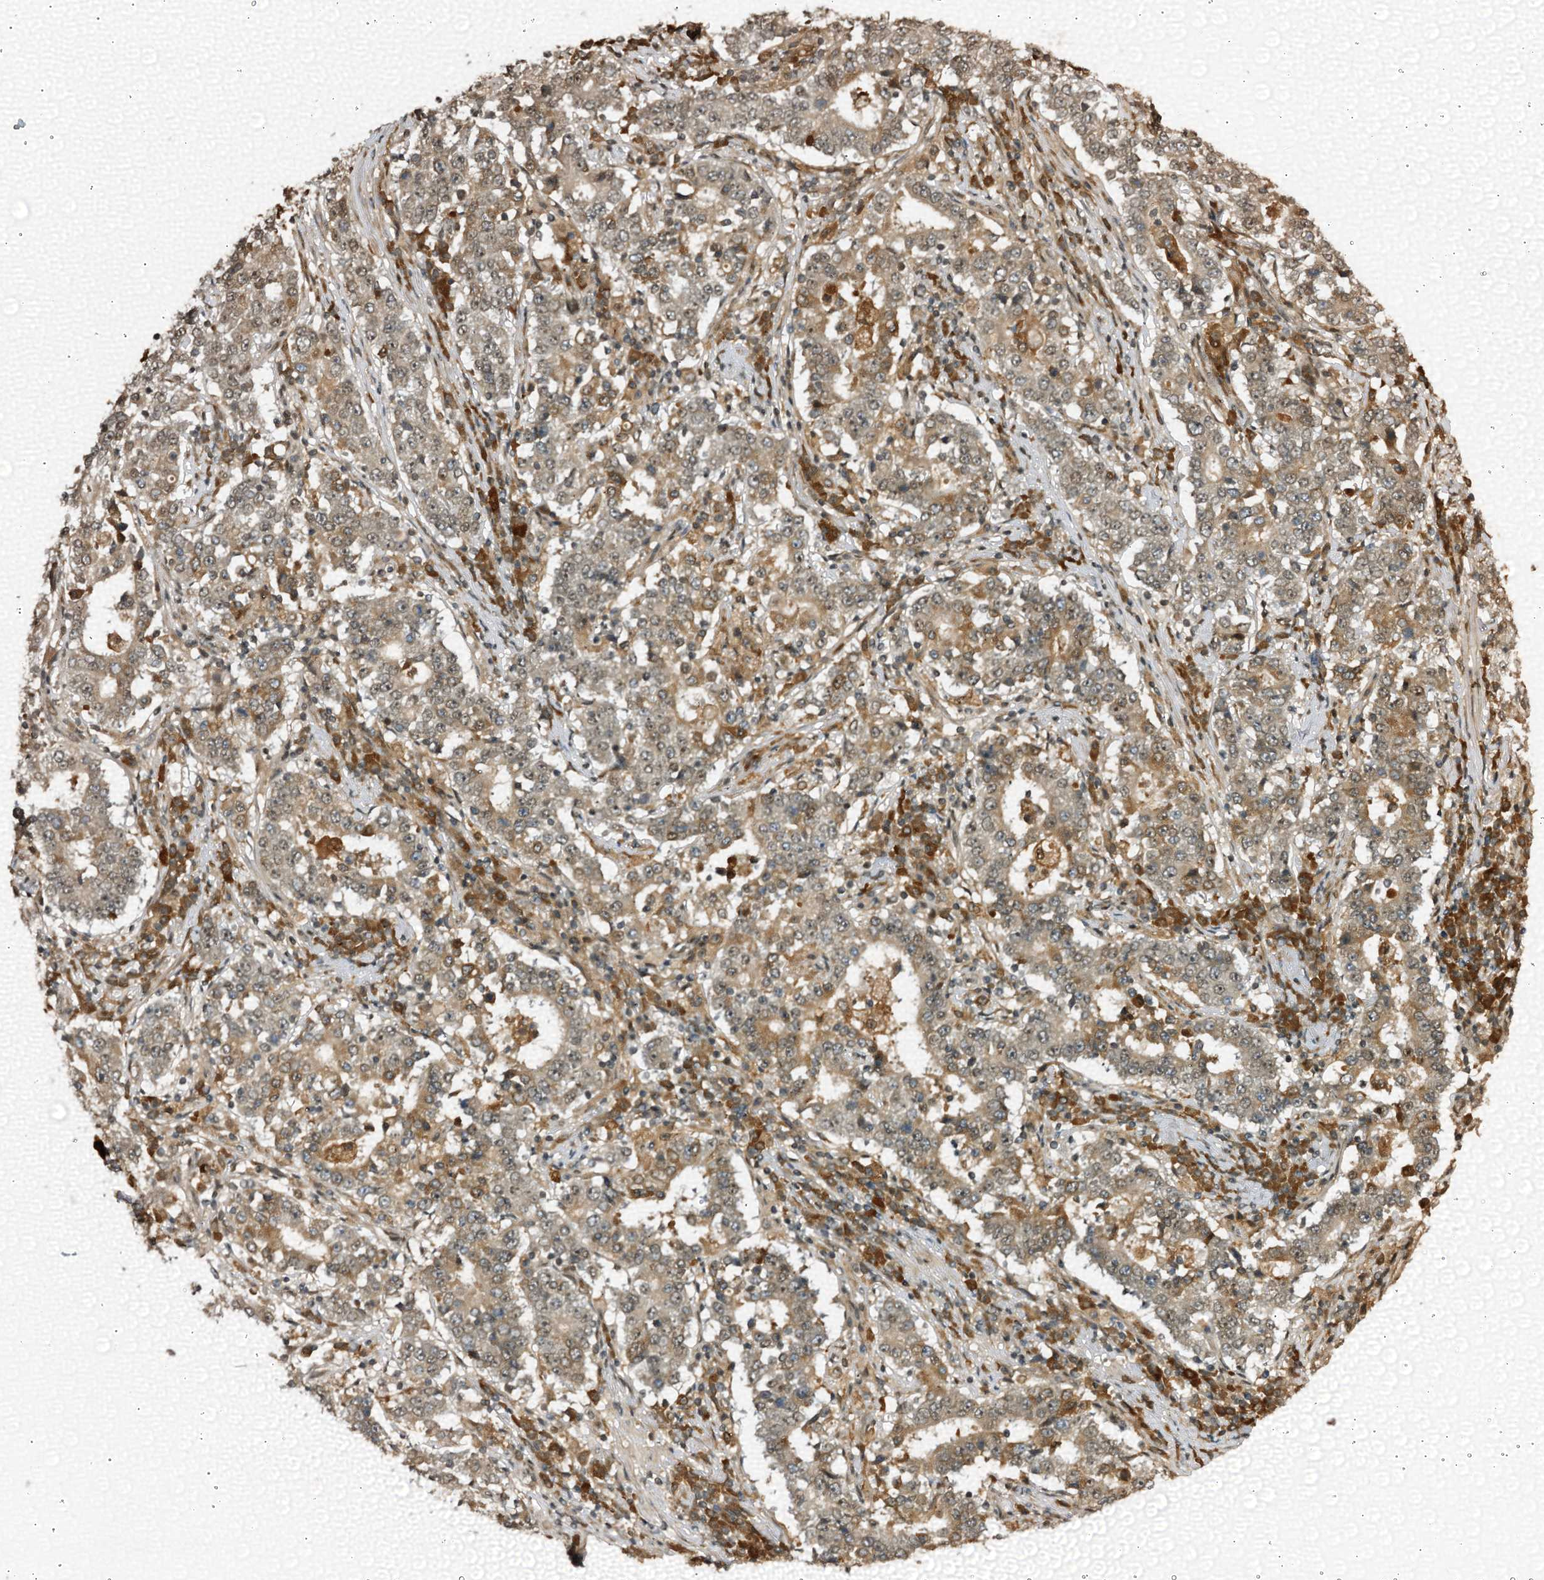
{"staining": {"intensity": "weak", "quantity": ">75%", "location": "cytoplasmic/membranous"}, "tissue": "stomach cancer", "cell_type": "Tumor cells", "image_type": "cancer", "snomed": [{"axis": "morphology", "description": "Adenocarcinoma, NOS"}, {"axis": "topography", "description": "Stomach"}], "caption": "Stomach adenocarcinoma stained with DAB (3,3'-diaminobenzidine) immunohistochemistry (IHC) displays low levels of weak cytoplasmic/membranous positivity in about >75% of tumor cells.", "gene": "TRAPPC4", "patient": {"sex": "male", "age": 59}}